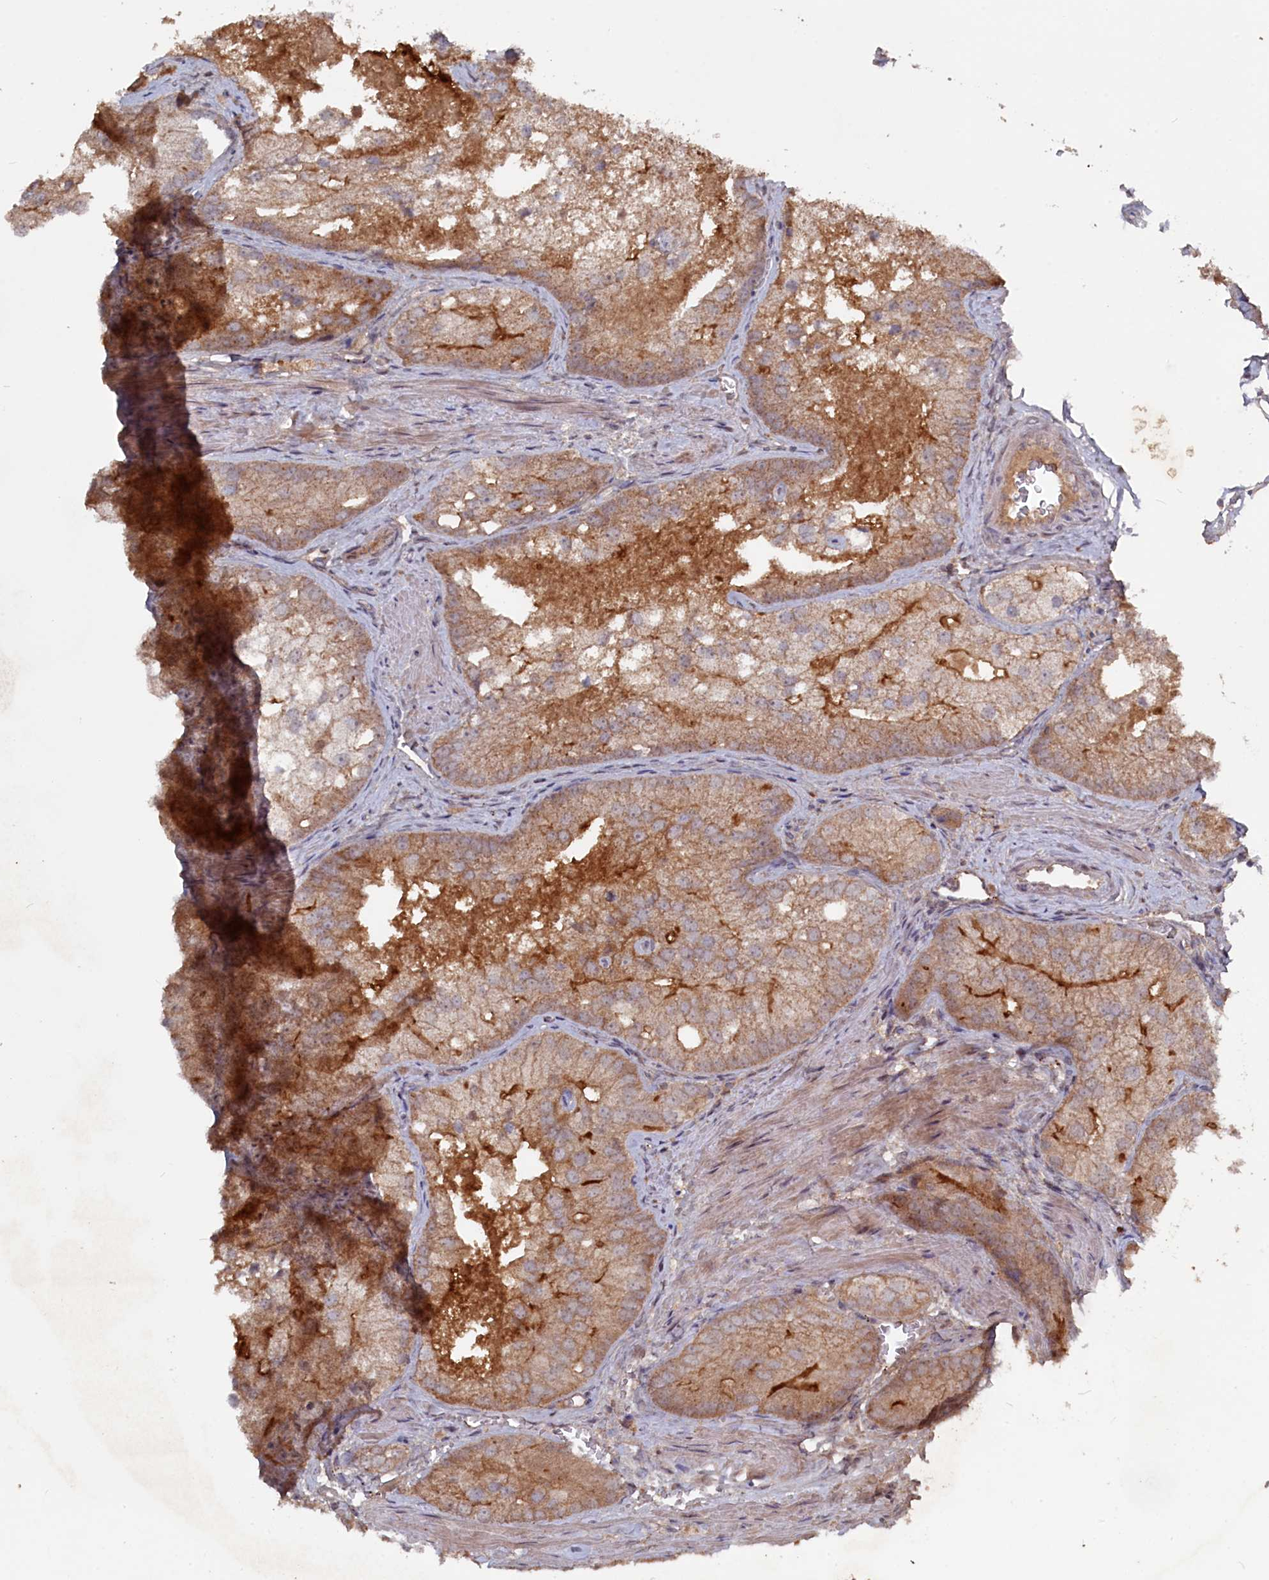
{"staining": {"intensity": "moderate", "quantity": ">75%", "location": "cytoplasmic/membranous"}, "tissue": "prostate cancer", "cell_type": "Tumor cells", "image_type": "cancer", "snomed": [{"axis": "morphology", "description": "Adenocarcinoma, Low grade"}, {"axis": "topography", "description": "Prostate"}], "caption": "DAB (3,3'-diaminobenzidine) immunohistochemical staining of adenocarcinoma (low-grade) (prostate) demonstrates moderate cytoplasmic/membranous protein expression in approximately >75% of tumor cells. Using DAB (3,3'-diaminobenzidine) (brown) and hematoxylin (blue) stains, captured at high magnification using brightfield microscopy.", "gene": "TMC5", "patient": {"sex": "male", "age": 69}}